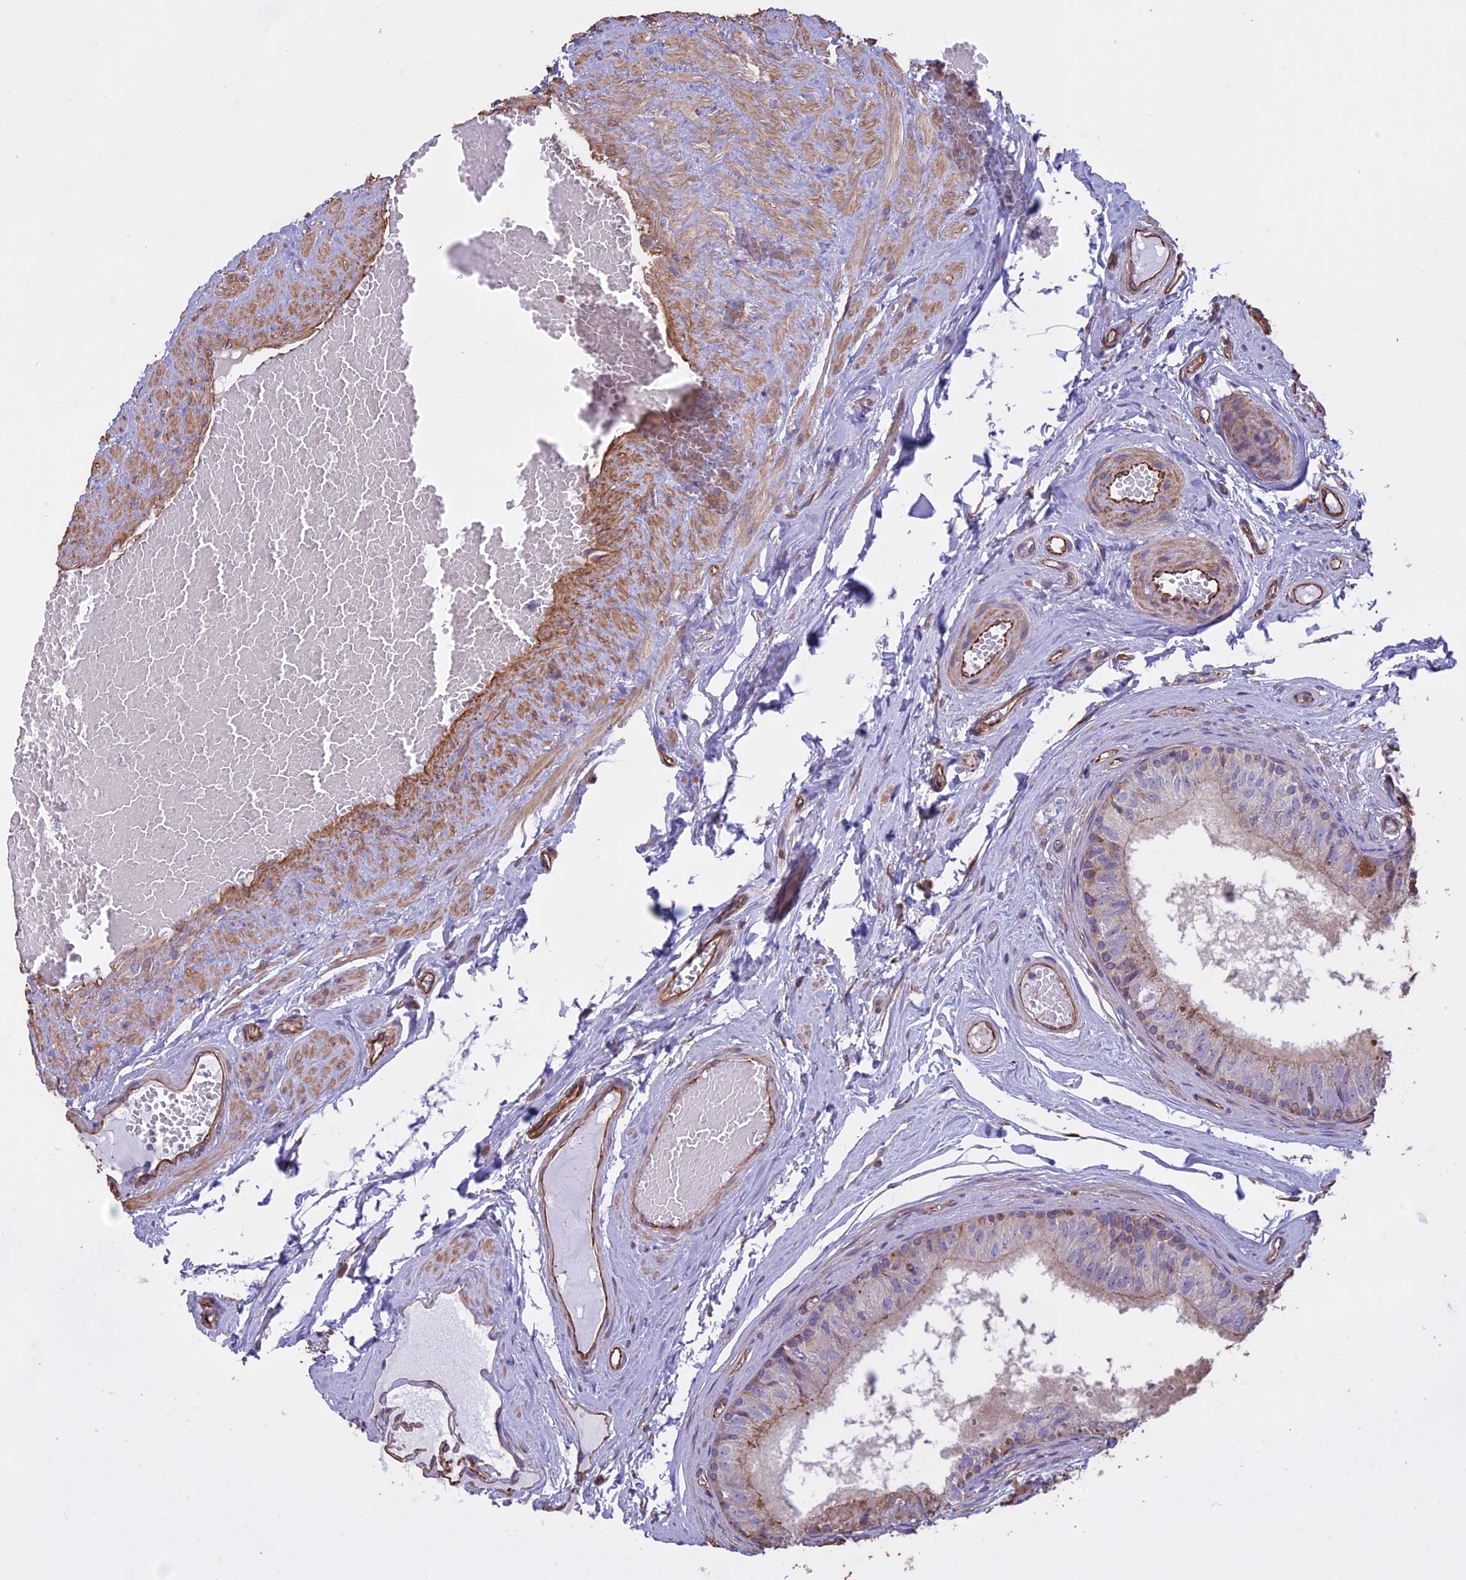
{"staining": {"intensity": "weak", "quantity": "<25%", "location": "cytoplasmic/membranous"}, "tissue": "epididymis", "cell_type": "Glandular cells", "image_type": "normal", "snomed": [{"axis": "morphology", "description": "Normal tissue, NOS"}, {"axis": "topography", "description": "Epididymis"}], "caption": "An immunohistochemistry (IHC) photomicrograph of benign epididymis is shown. There is no staining in glandular cells of epididymis. Nuclei are stained in blue.", "gene": "CCDC148", "patient": {"sex": "male", "age": 79}}